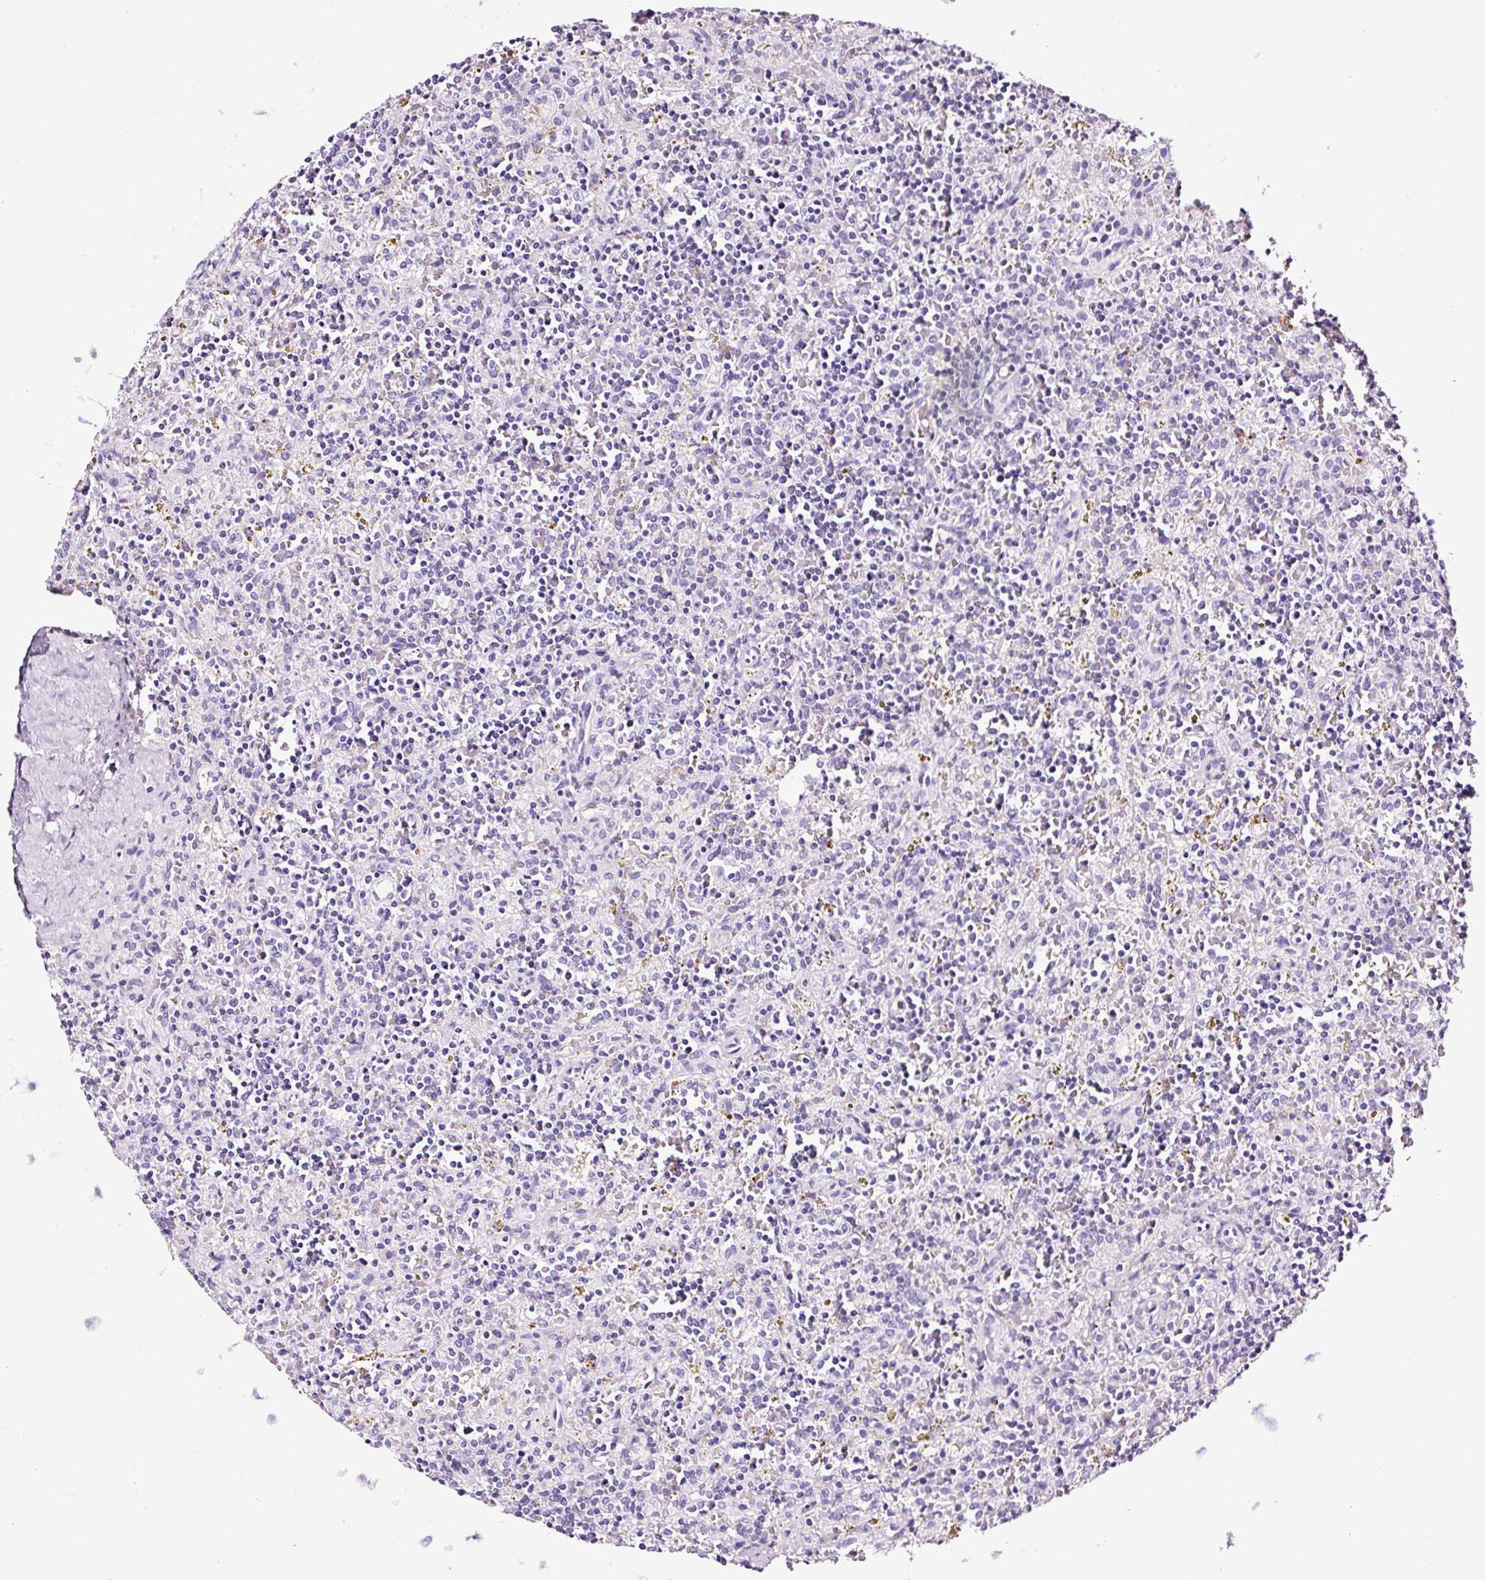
{"staining": {"intensity": "negative", "quantity": "none", "location": "none"}, "tissue": "lymphoma", "cell_type": "Tumor cells", "image_type": "cancer", "snomed": [{"axis": "morphology", "description": "Malignant lymphoma, non-Hodgkin's type, Low grade"}, {"axis": "topography", "description": "Spleen"}], "caption": "Lymphoma was stained to show a protein in brown. There is no significant staining in tumor cells.", "gene": "NPHS2", "patient": {"sex": "male", "age": 67}}